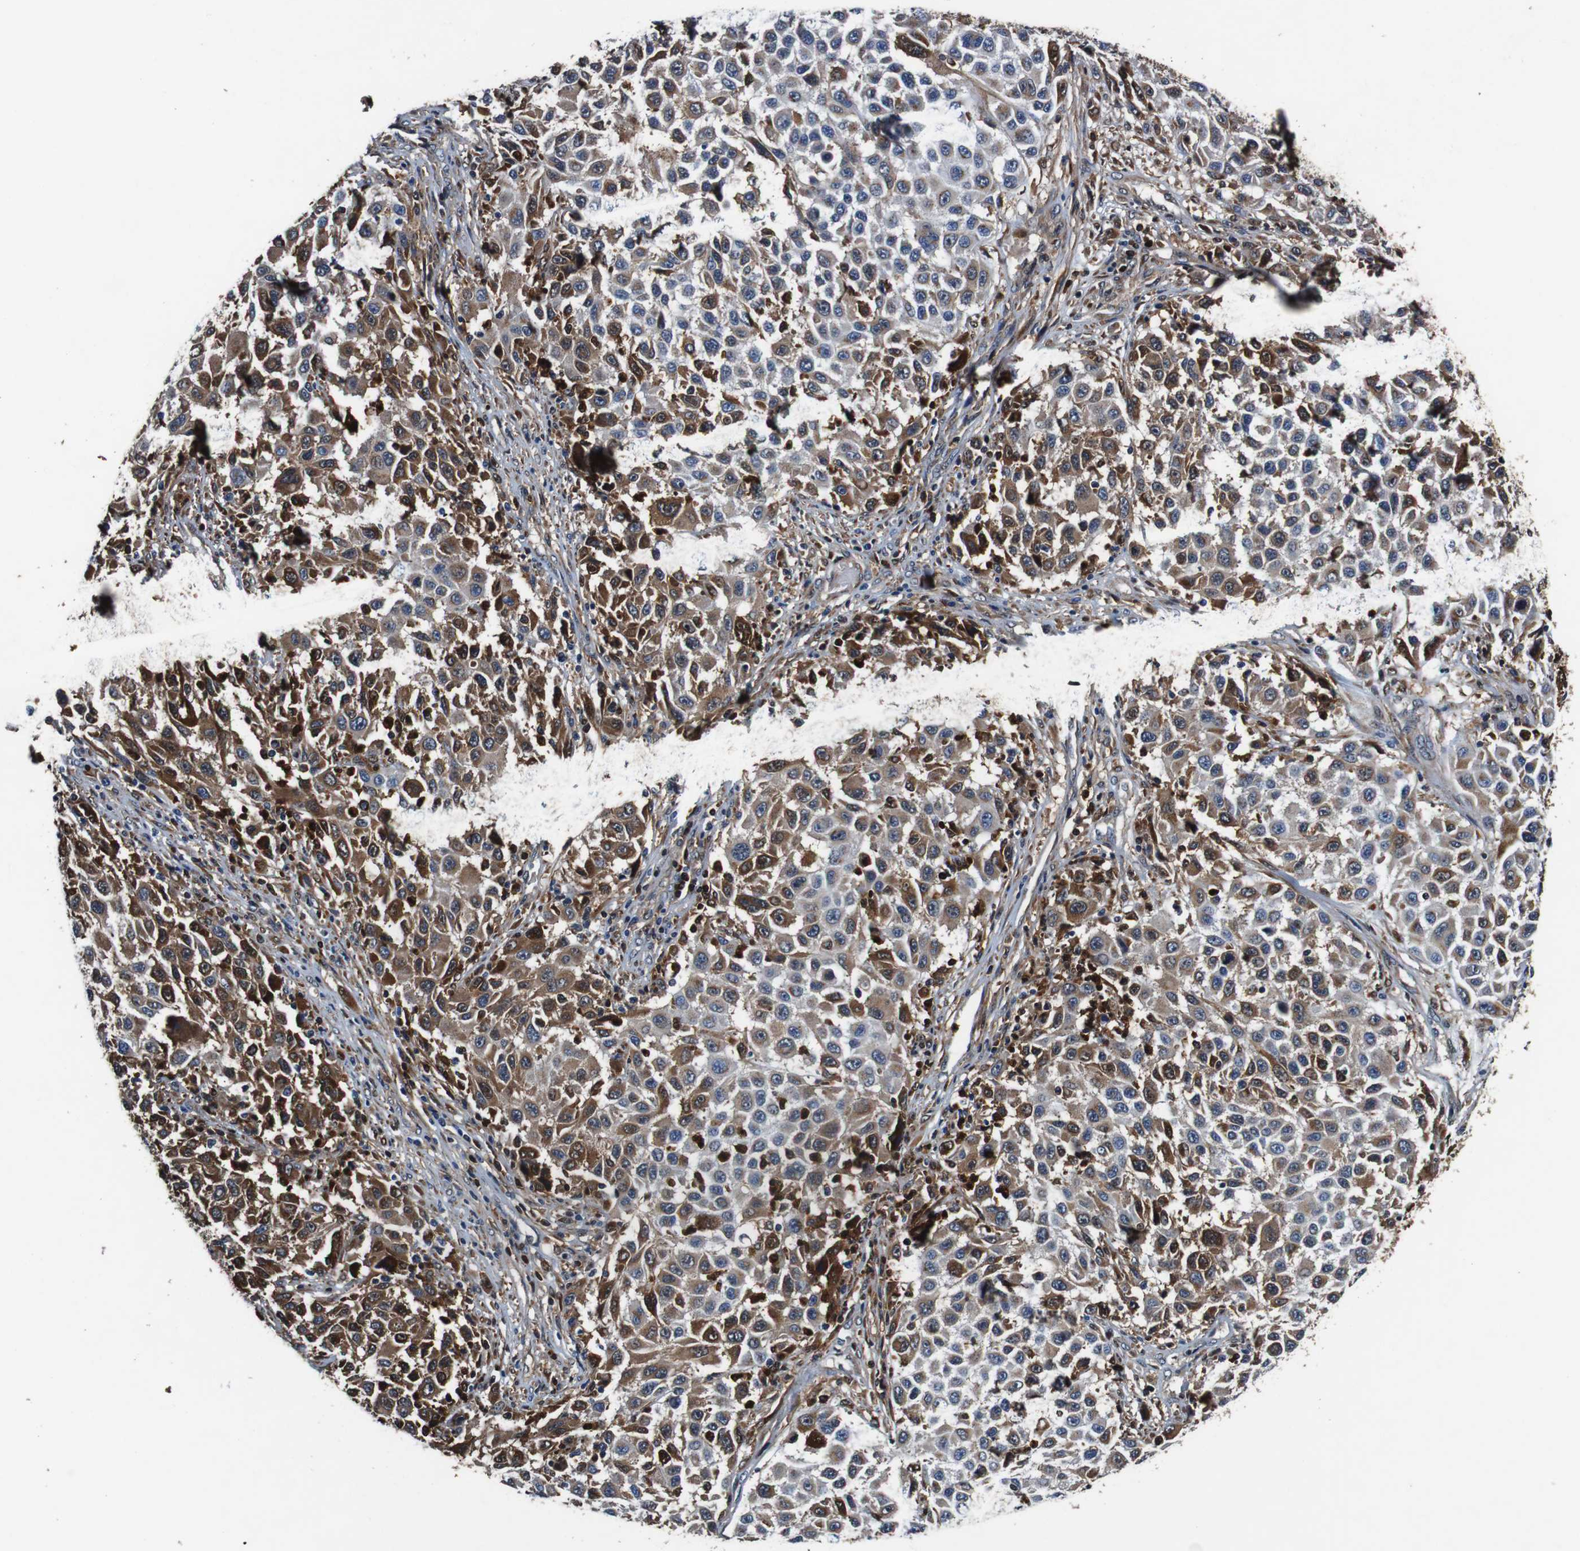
{"staining": {"intensity": "moderate", "quantity": "25%-75%", "location": "cytoplasmic/membranous,nuclear"}, "tissue": "melanoma", "cell_type": "Tumor cells", "image_type": "cancer", "snomed": [{"axis": "morphology", "description": "Malignant melanoma, Metastatic site"}, {"axis": "topography", "description": "Lymph node"}], "caption": "This is an image of immunohistochemistry staining of malignant melanoma (metastatic site), which shows moderate positivity in the cytoplasmic/membranous and nuclear of tumor cells.", "gene": "ANXA1", "patient": {"sex": "male", "age": 61}}